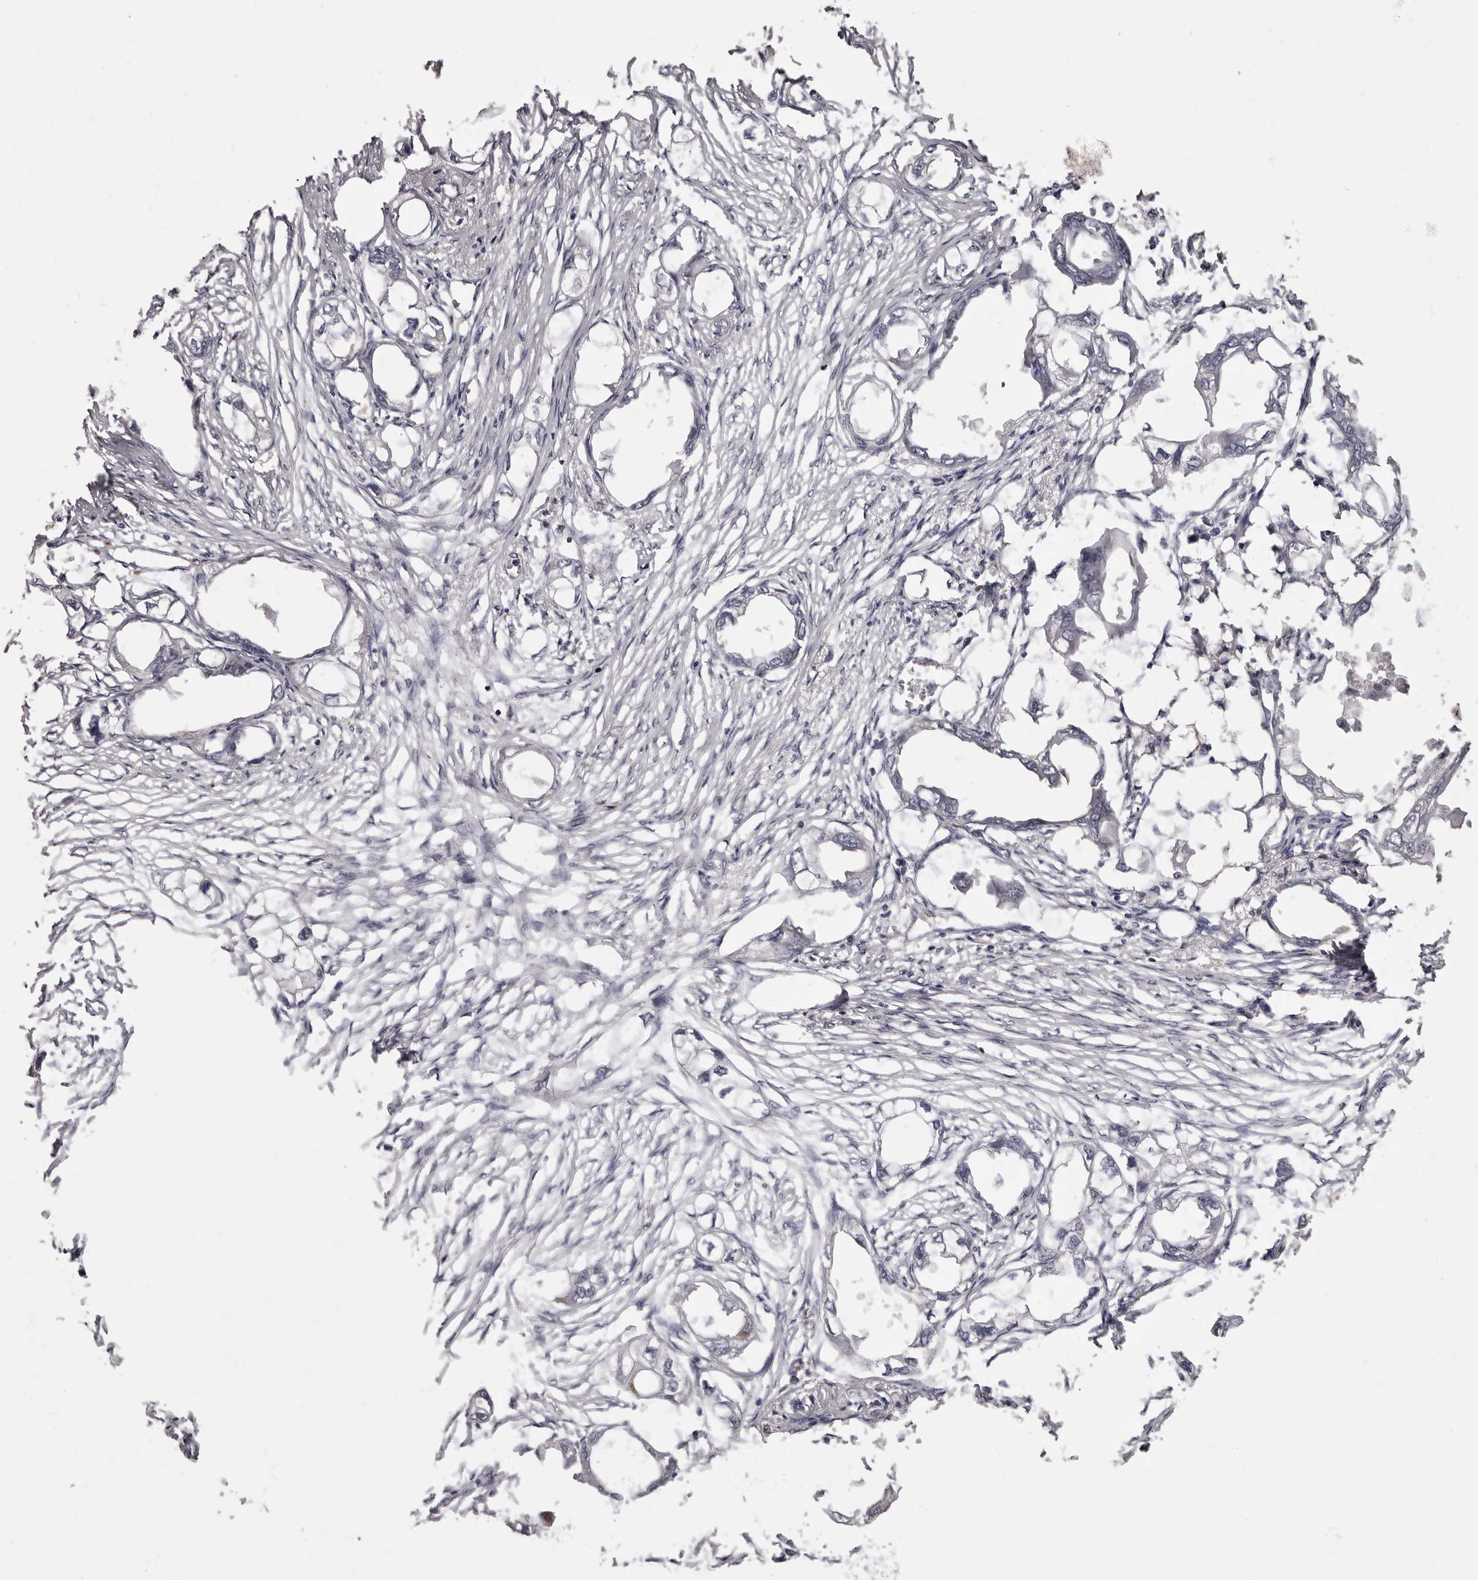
{"staining": {"intensity": "negative", "quantity": "none", "location": "none"}, "tissue": "endometrial cancer", "cell_type": "Tumor cells", "image_type": "cancer", "snomed": [{"axis": "morphology", "description": "Adenocarcinoma, NOS"}, {"axis": "morphology", "description": "Adenocarcinoma, metastatic, NOS"}, {"axis": "topography", "description": "Adipose tissue"}, {"axis": "topography", "description": "Endometrium"}], "caption": "Immunohistochemical staining of human endometrial cancer shows no significant staining in tumor cells.", "gene": "ETNK1", "patient": {"sex": "female", "age": 67}}